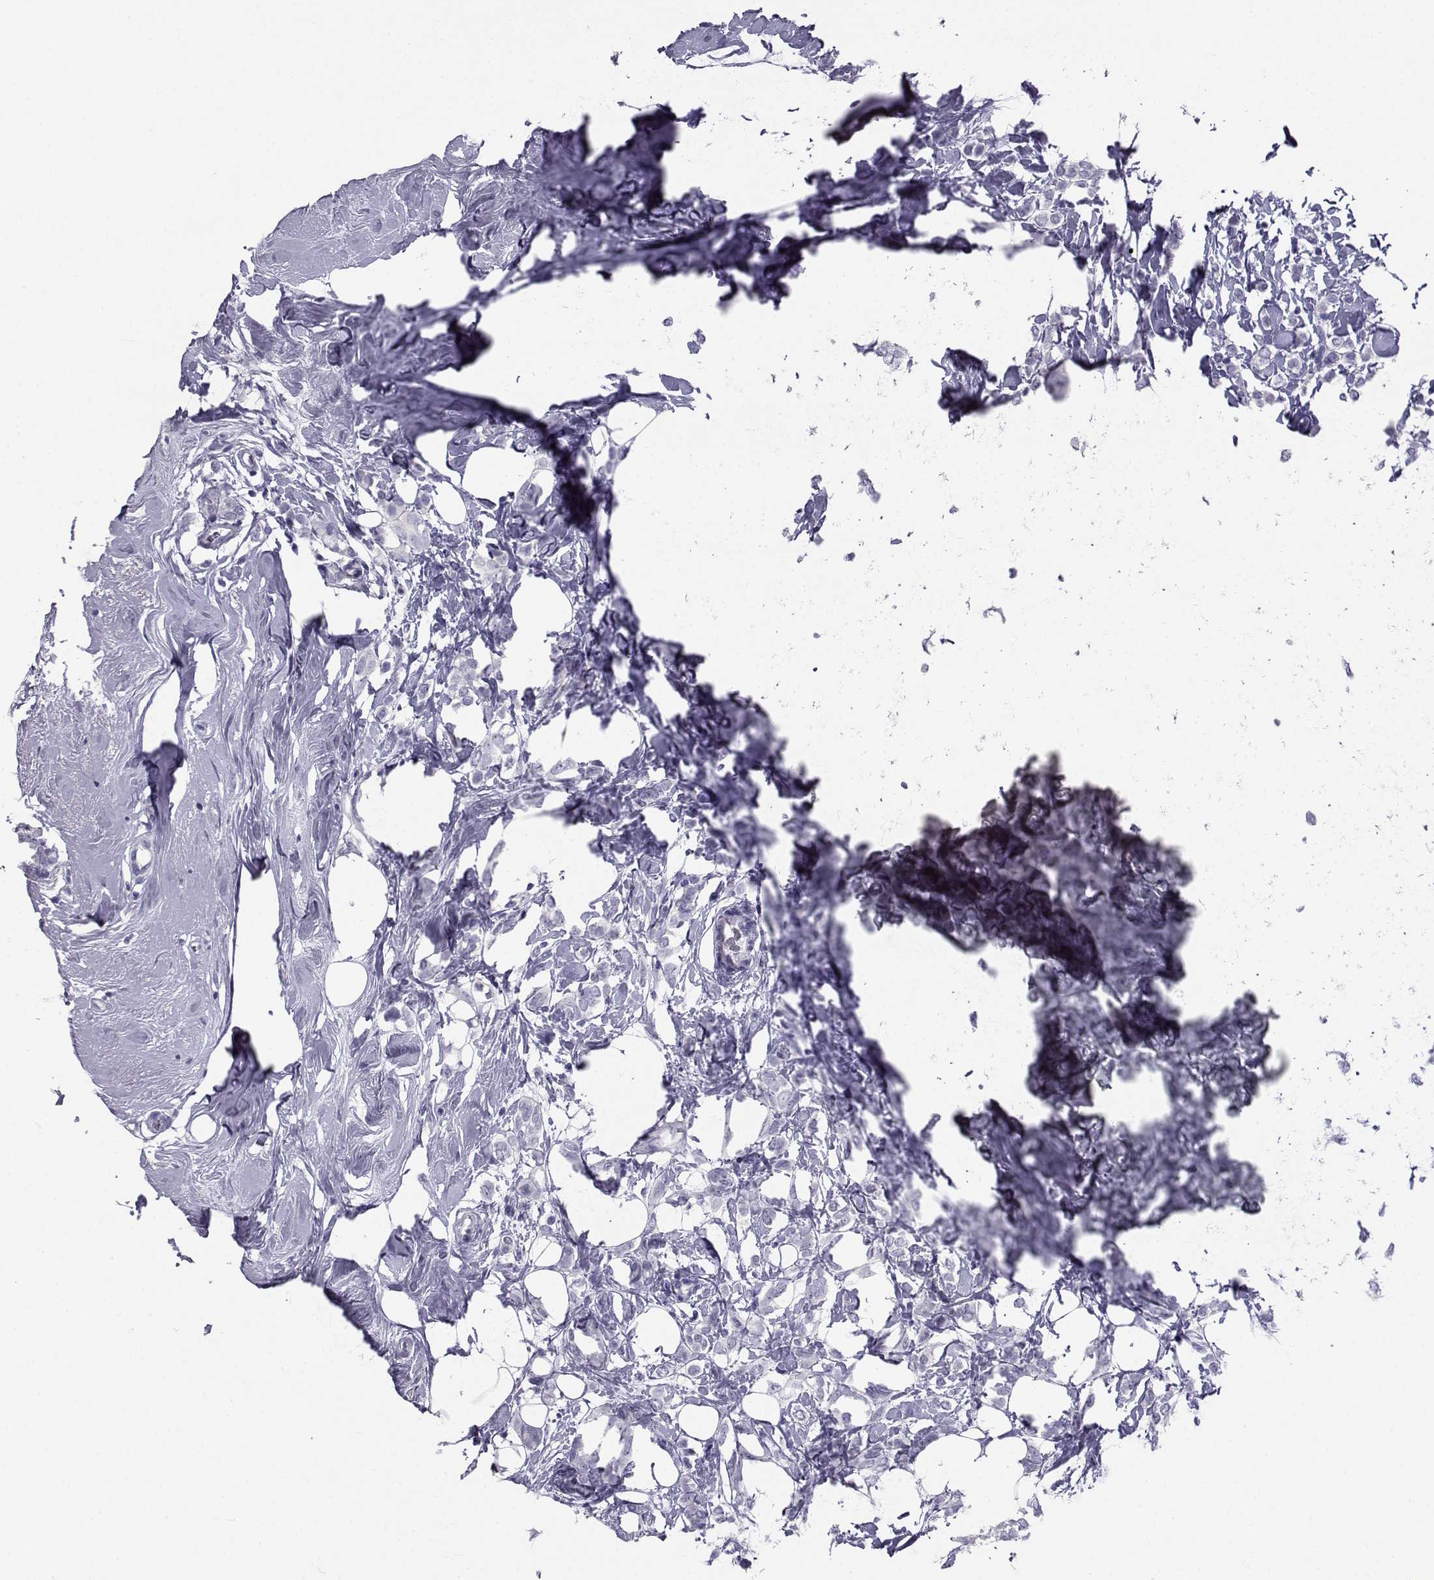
{"staining": {"intensity": "negative", "quantity": "none", "location": "none"}, "tissue": "breast cancer", "cell_type": "Tumor cells", "image_type": "cancer", "snomed": [{"axis": "morphology", "description": "Lobular carcinoma"}, {"axis": "topography", "description": "Breast"}], "caption": "This is an immunohistochemistry (IHC) image of breast cancer. There is no expression in tumor cells.", "gene": "PCSK1N", "patient": {"sex": "female", "age": 49}}